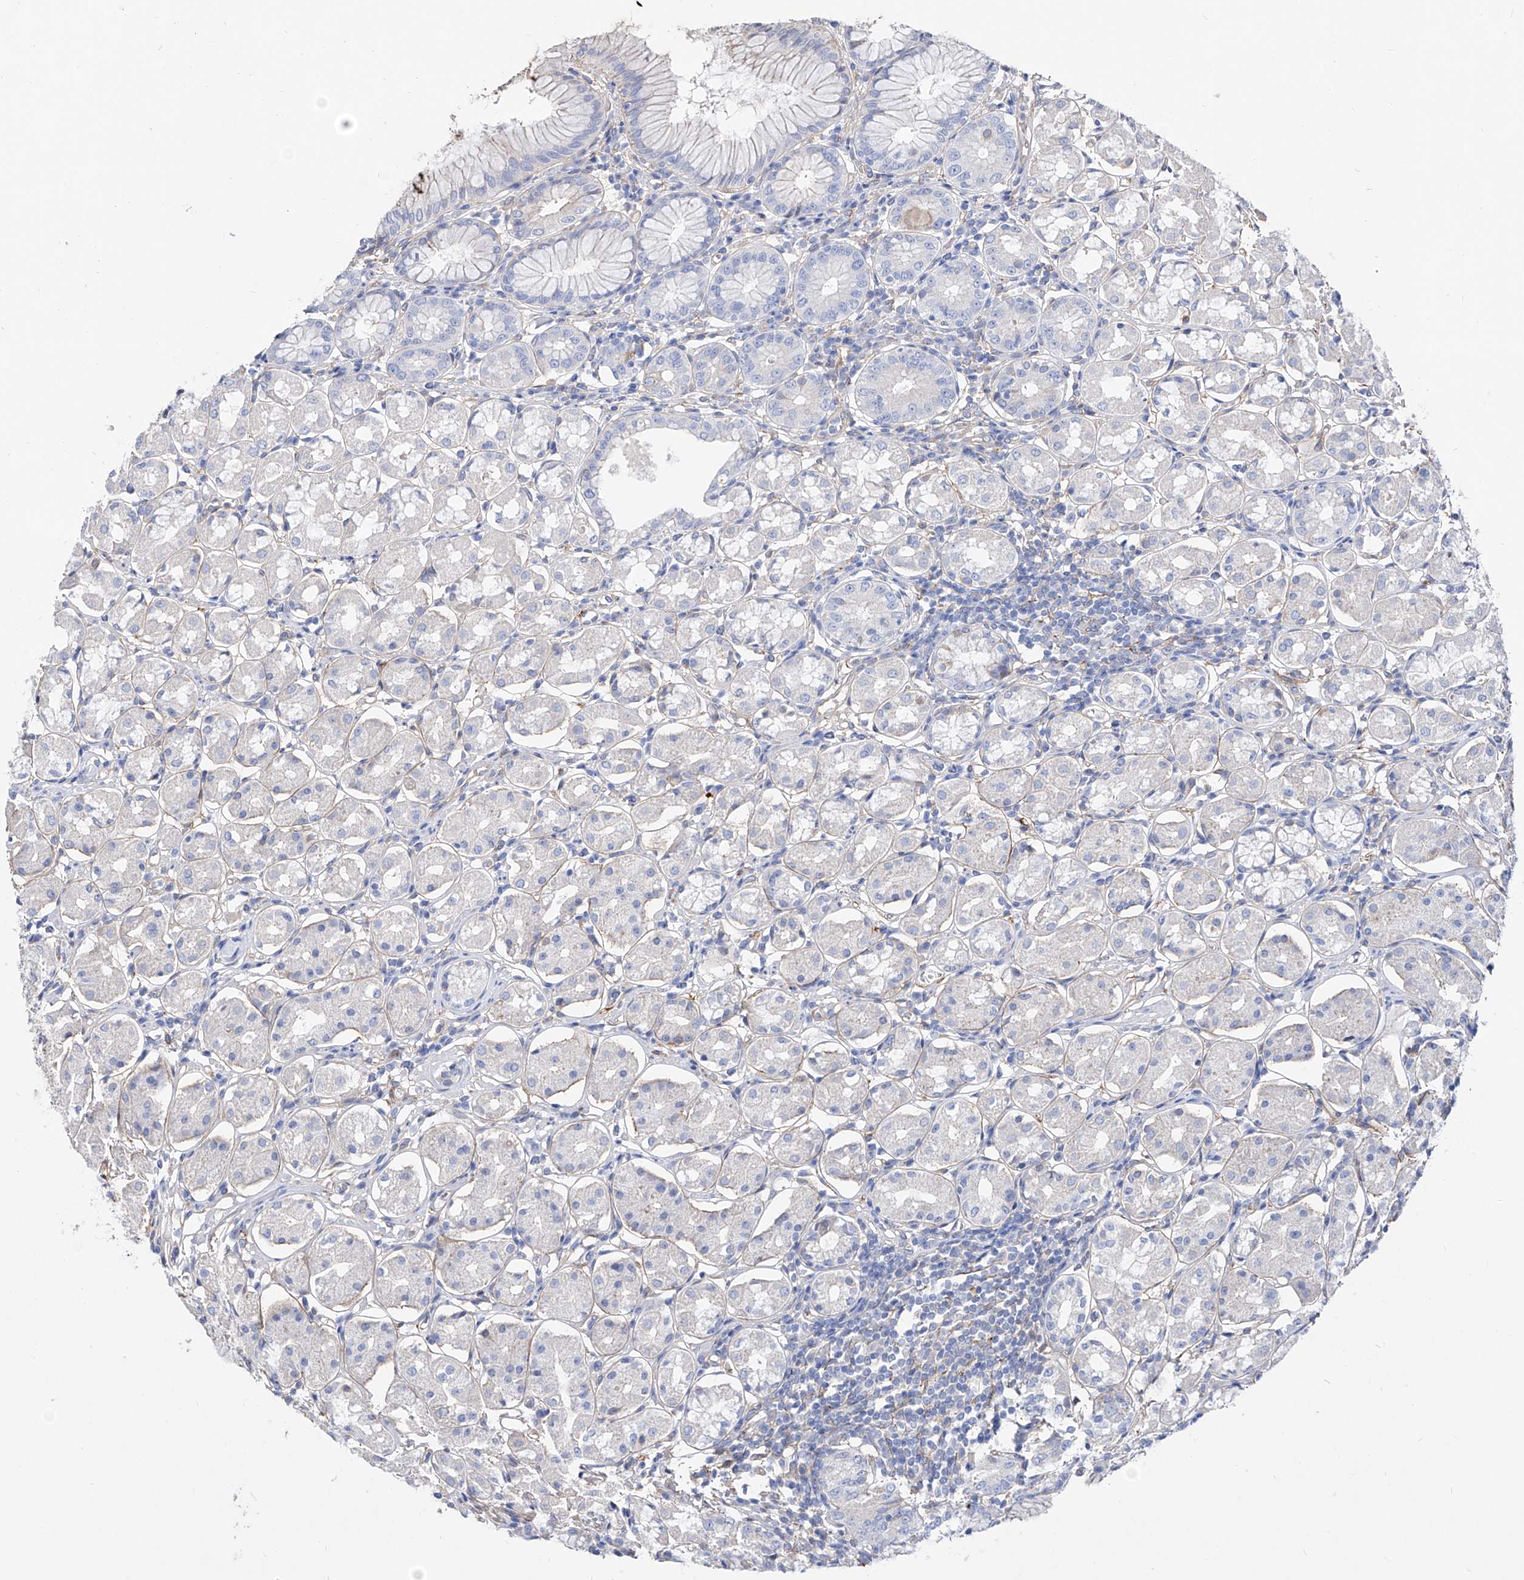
{"staining": {"intensity": "moderate", "quantity": "<25%", "location": "cytoplasmic/membranous"}, "tissue": "stomach", "cell_type": "Glandular cells", "image_type": "normal", "snomed": [{"axis": "morphology", "description": "Normal tissue, NOS"}, {"axis": "topography", "description": "Stomach, lower"}], "caption": "Immunohistochemistry photomicrograph of unremarkable stomach stained for a protein (brown), which exhibits low levels of moderate cytoplasmic/membranous positivity in about <25% of glandular cells.", "gene": "ZNF653", "patient": {"sex": "female", "age": 56}}